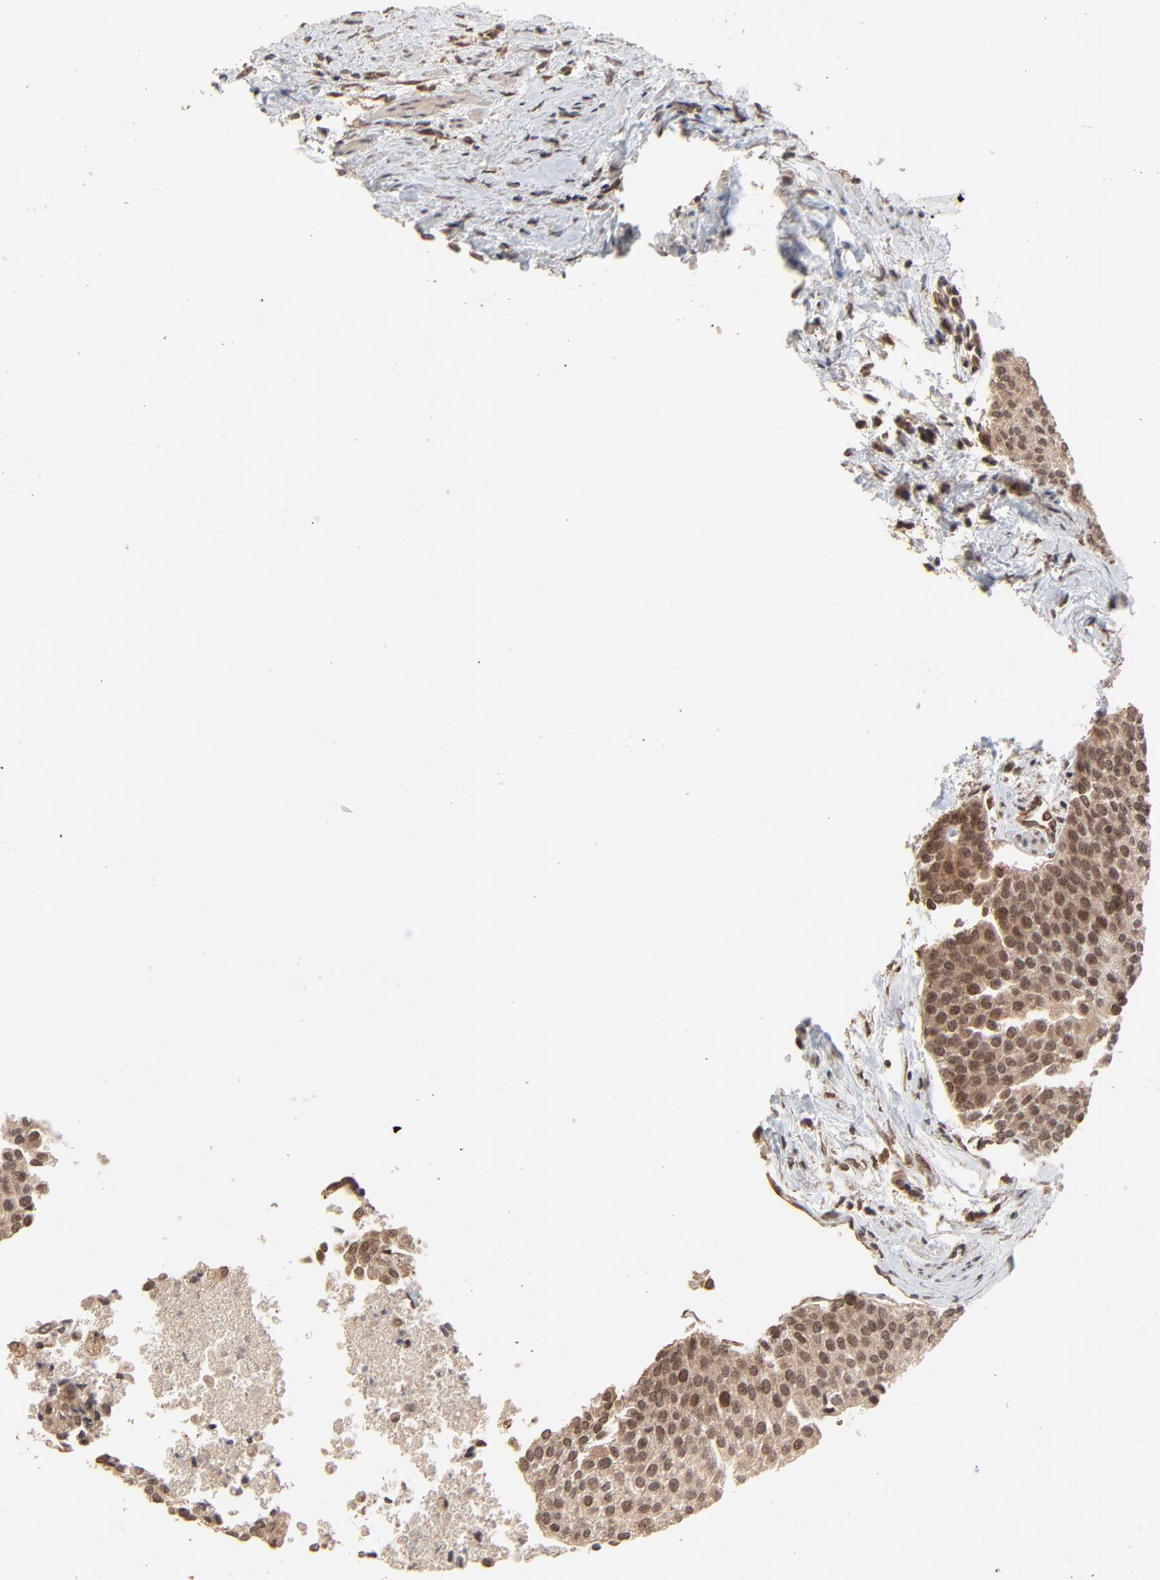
{"staining": {"intensity": "moderate", "quantity": ">75%", "location": "cytoplasmic/membranous,nuclear"}, "tissue": "urothelial cancer", "cell_type": "Tumor cells", "image_type": "cancer", "snomed": [{"axis": "morphology", "description": "Urothelial carcinoma, Low grade"}, {"axis": "topography", "description": "Urinary bladder"}], "caption": "A photomicrograph of urothelial cancer stained for a protein shows moderate cytoplasmic/membranous and nuclear brown staining in tumor cells. (DAB (3,3'-diaminobenzidine) IHC, brown staining for protein, blue staining for nuclei).", "gene": "FAM227A", "patient": {"sex": "female", "age": 73}}